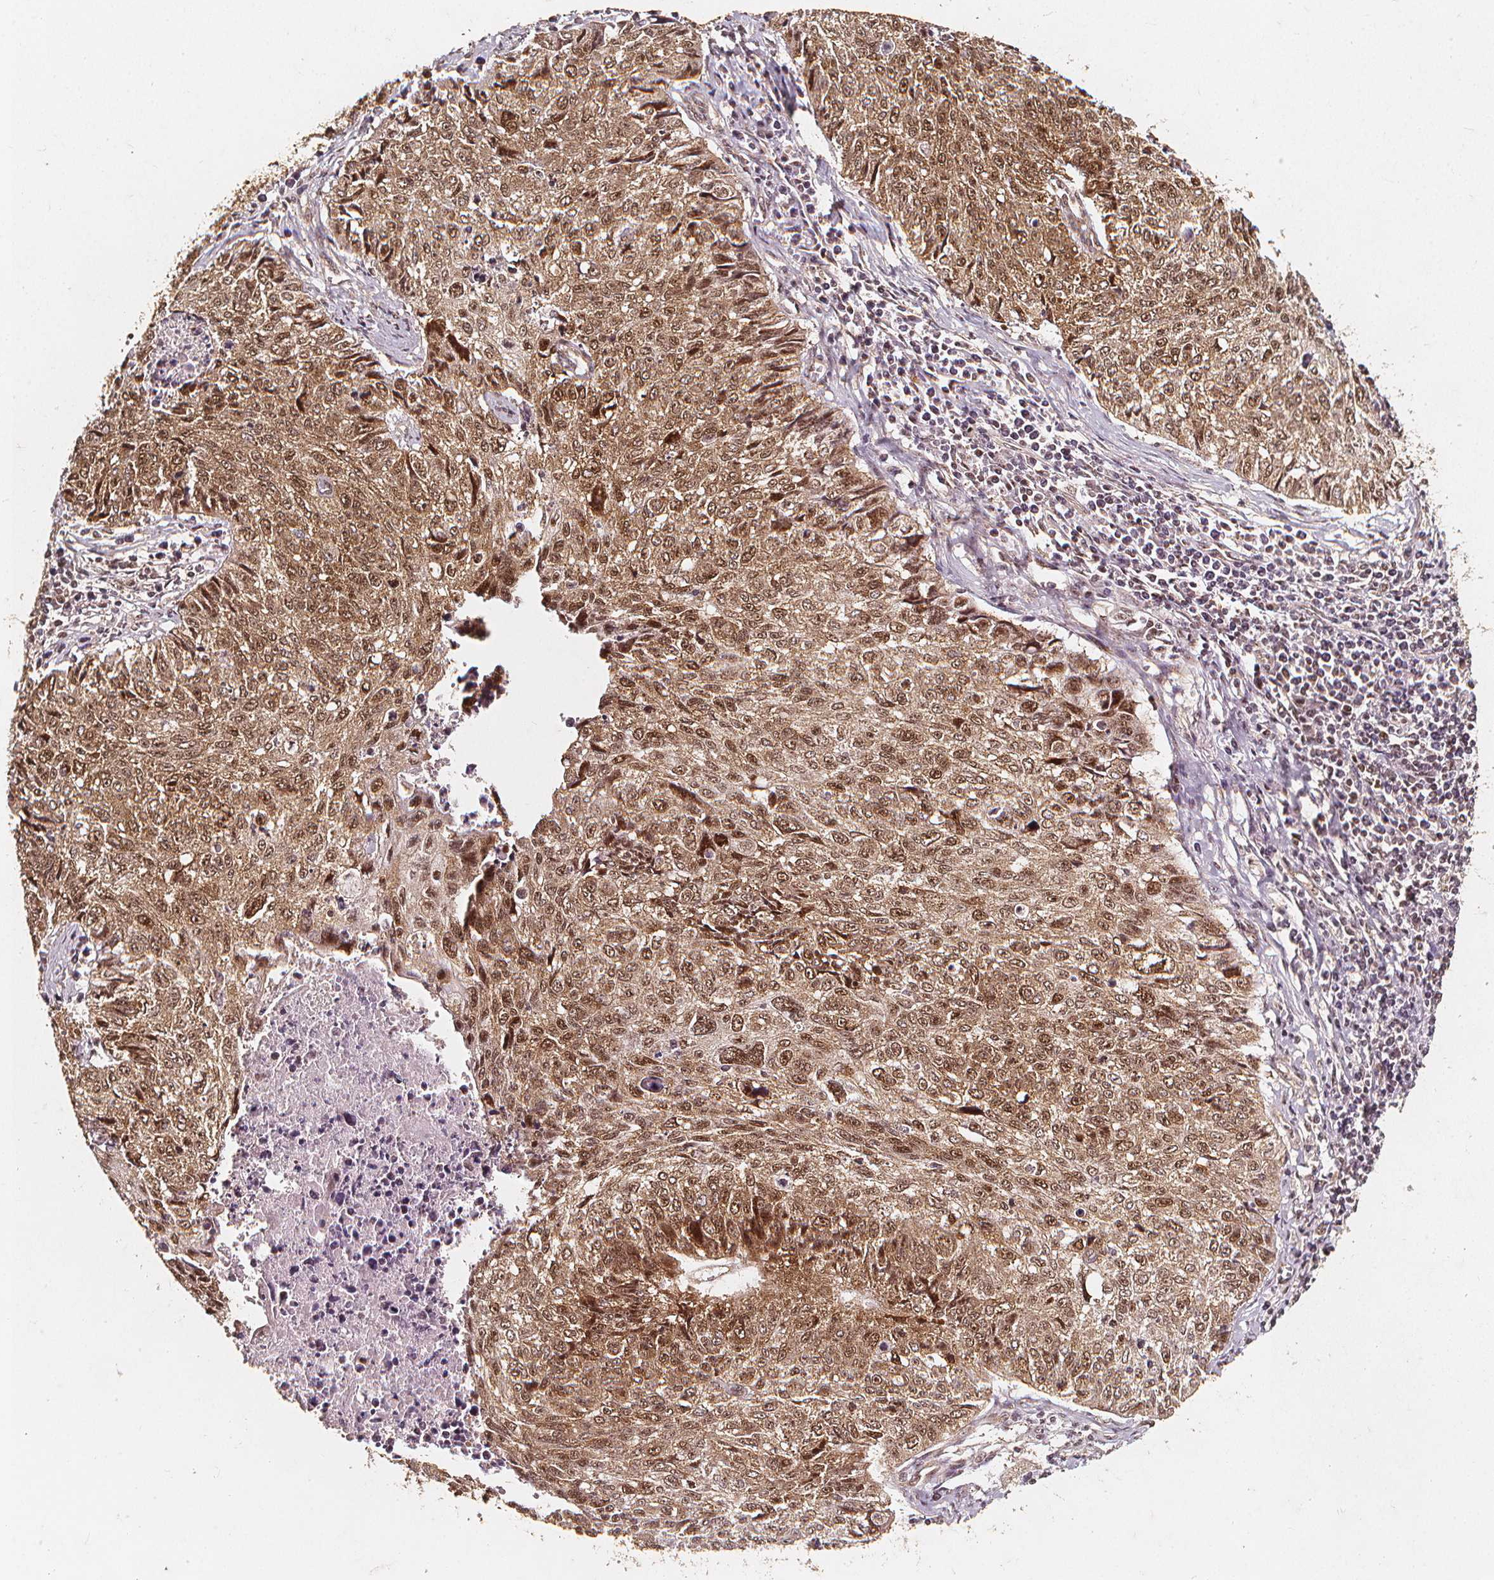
{"staining": {"intensity": "moderate", "quantity": ">75%", "location": "cytoplasmic/membranous,nuclear"}, "tissue": "lung cancer", "cell_type": "Tumor cells", "image_type": "cancer", "snomed": [{"axis": "morphology", "description": "Normal morphology"}, {"axis": "morphology", "description": "Aneuploidy"}, {"axis": "morphology", "description": "Squamous cell carcinoma, NOS"}, {"axis": "topography", "description": "Lymph node"}, {"axis": "topography", "description": "Lung"}], "caption": "Protein staining displays moderate cytoplasmic/membranous and nuclear positivity in about >75% of tumor cells in lung aneuploidy.", "gene": "SMN1", "patient": {"sex": "female", "age": 76}}